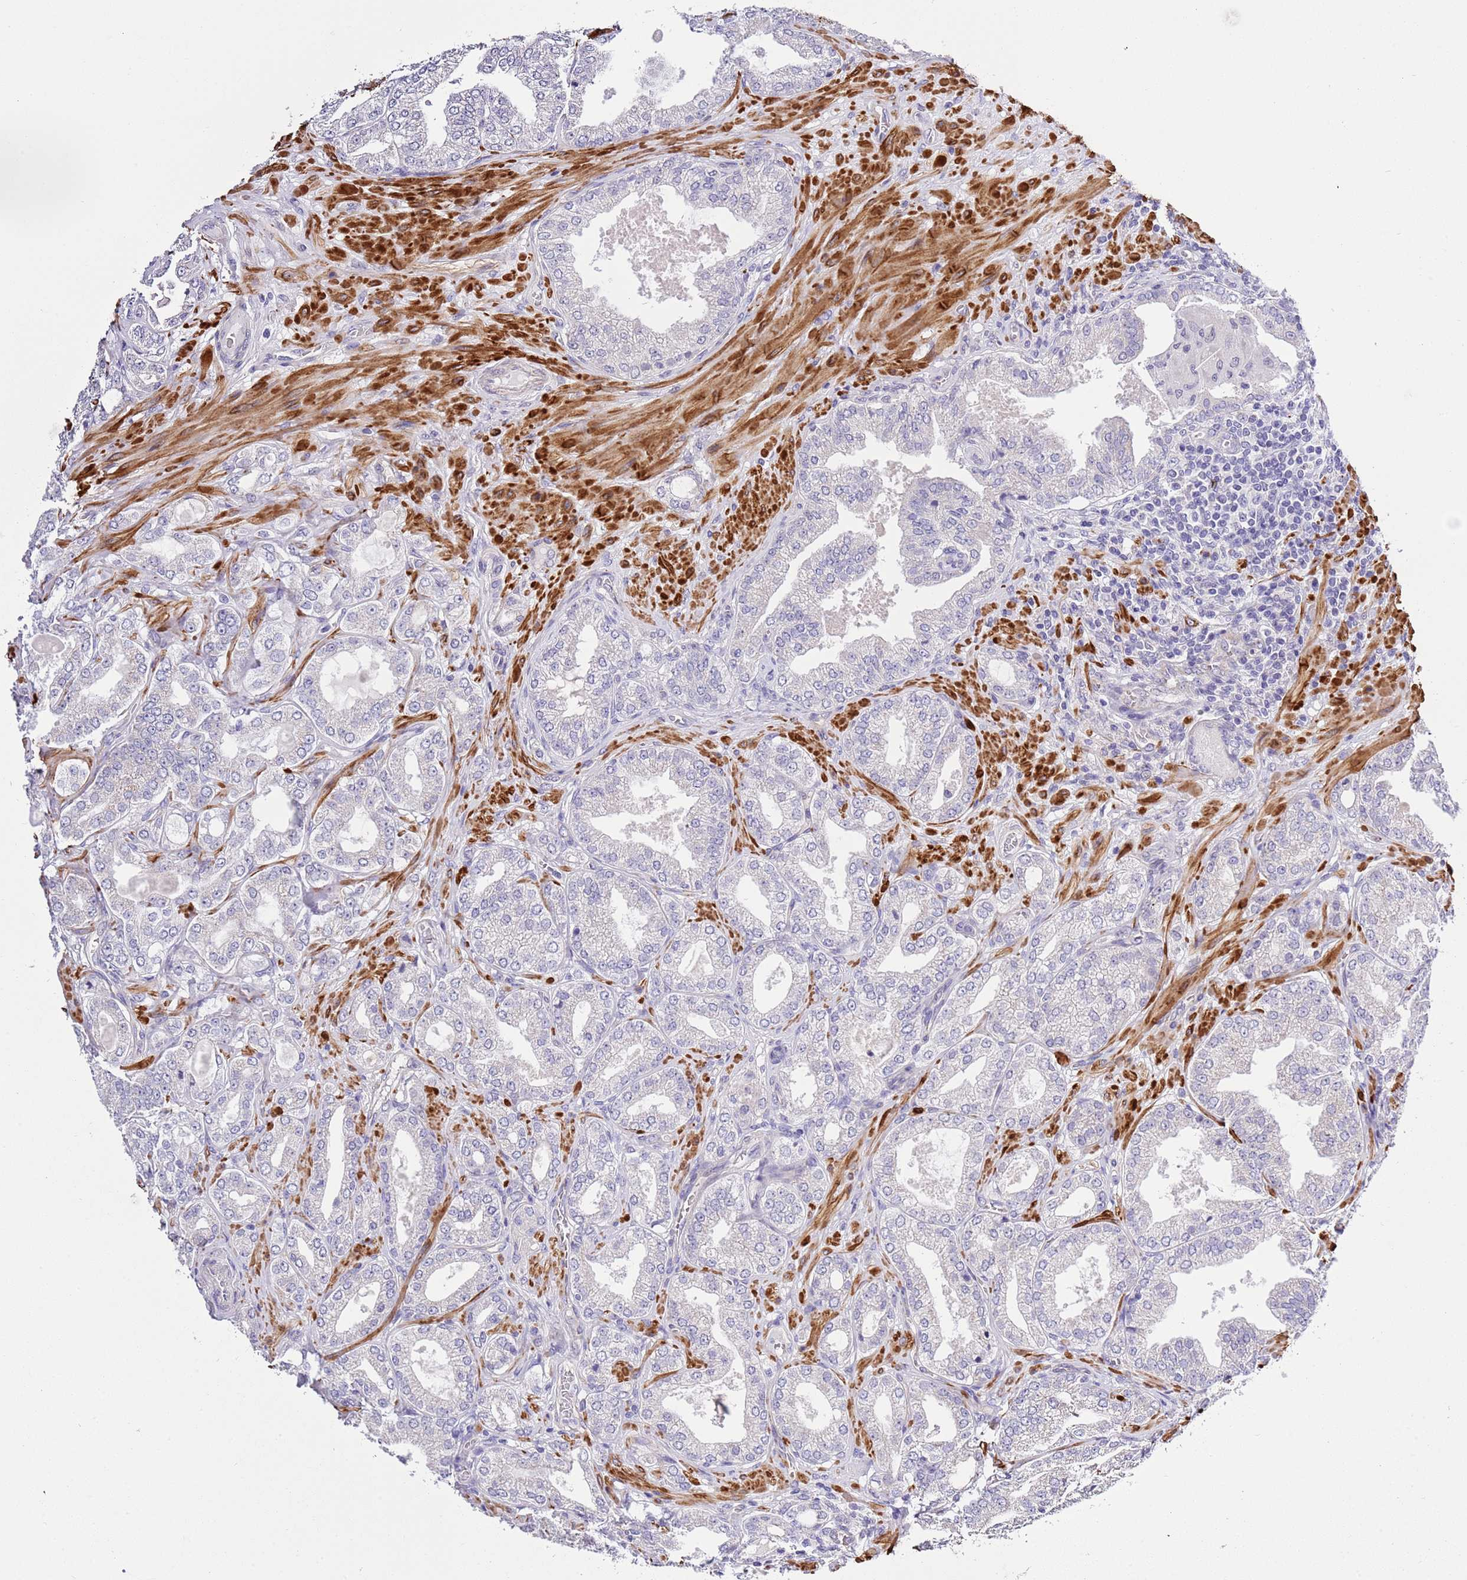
{"staining": {"intensity": "negative", "quantity": "none", "location": "none"}, "tissue": "prostate cancer", "cell_type": "Tumor cells", "image_type": "cancer", "snomed": [{"axis": "morphology", "description": "Adenocarcinoma, Low grade"}, {"axis": "topography", "description": "Prostate"}], "caption": "The immunohistochemistry image has no significant expression in tumor cells of prostate cancer tissue.", "gene": "NET1", "patient": {"sex": "male", "age": 63}}